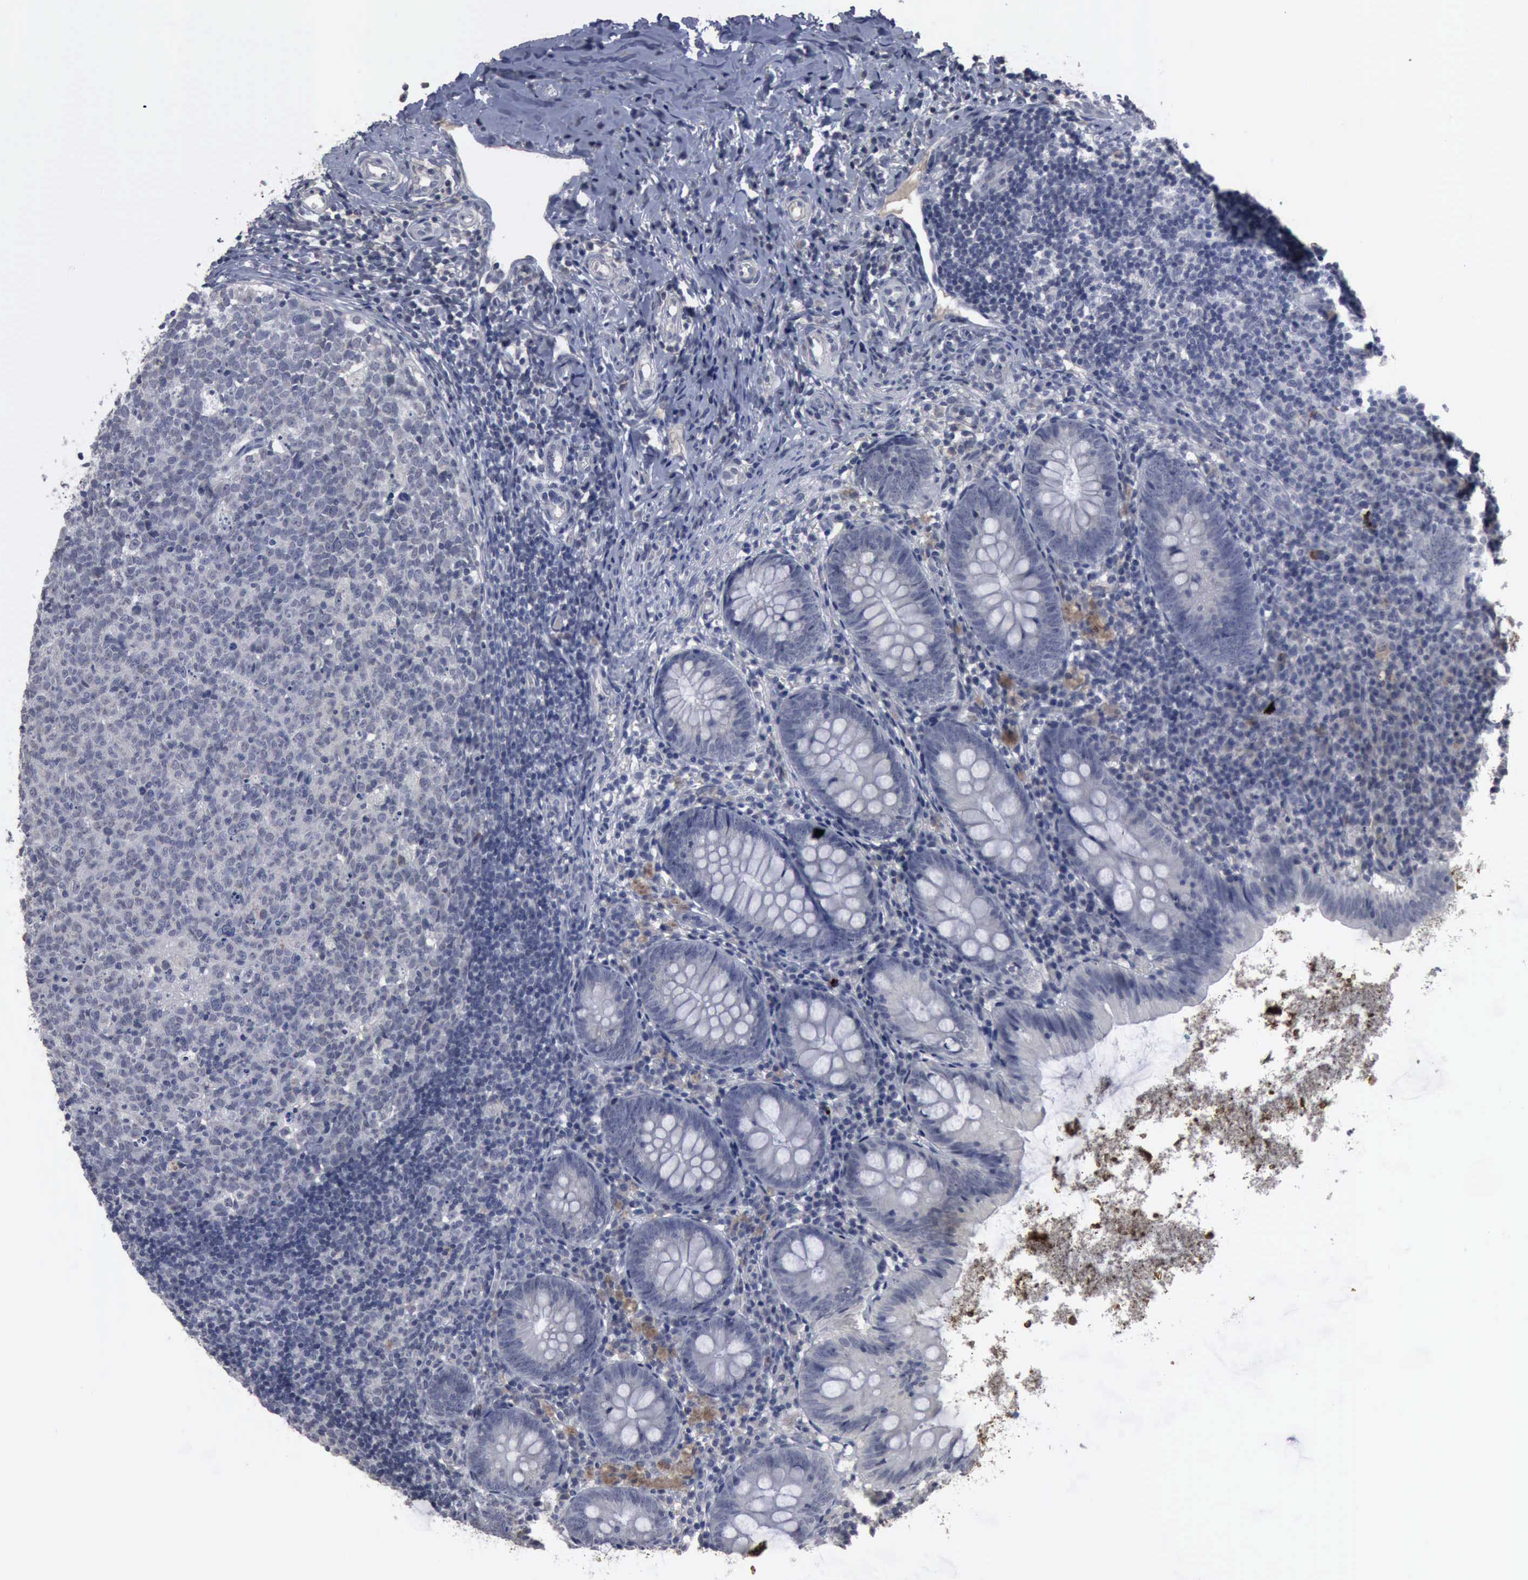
{"staining": {"intensity": "negative", "quantity": "none", "location": "none"}, "tissue": "appendix", "cell_type": "Glandular cells", "image_type": "normal", "snomed": [{"axis": "morphology", "description": "Normal tissue, NOS"}, {"axis": "topography", "description": "Appendix"}], "caption": "This photomicrograph is of normal appendix stained with immunohistochemistry (IHC) to label a protein in brown with the nuclei are counter-stained blue. There is no staining in glandular cells. Nuclei are stained in blue.", "gene": "MYO18B", "patient": {"sex": "female", "age": 9}}